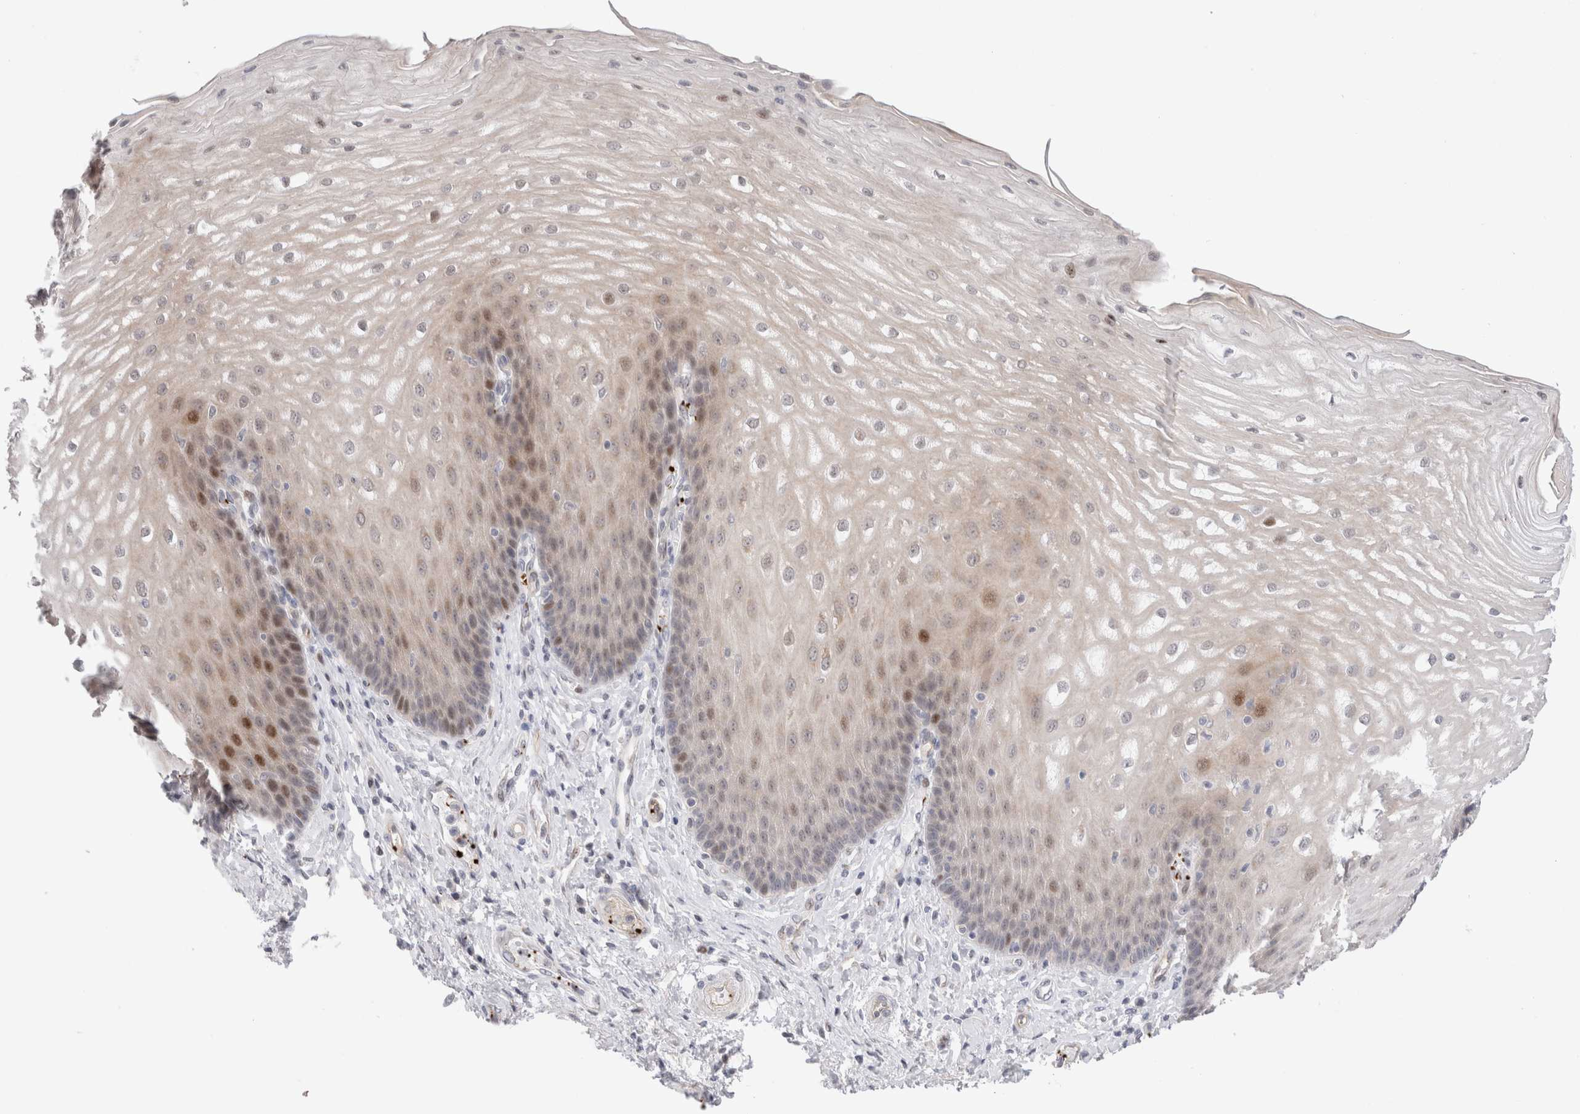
{"staining": {"intensity": "moderate", "quantity": "<25%", "location": "cytoplasmic/membranous,nuclear"}, "tissue": "esophagus", "cell_type": "Squamous epithelial cells", "image_type": "normal", "snomed": [{"axis": "morphology", "description": "Normal tissue, NOS"}, {"axis": "topography", "description": "Esophagus"}], "caption": "Immunohistochemistry (IHC) photomicrograph of unremarkable esophagus: human esophagus stained using immunohistochemistry (IHC) demonstrates low levels of moderate protein expression localized specifically in the cytoplasmic/membranous,nuclear of squamous epithelial cells, appearing as a cytoplasmic/membranous,nuclear brown color.", "gene": "VPS28", "patient": {"sex": "male", "age": 54}}